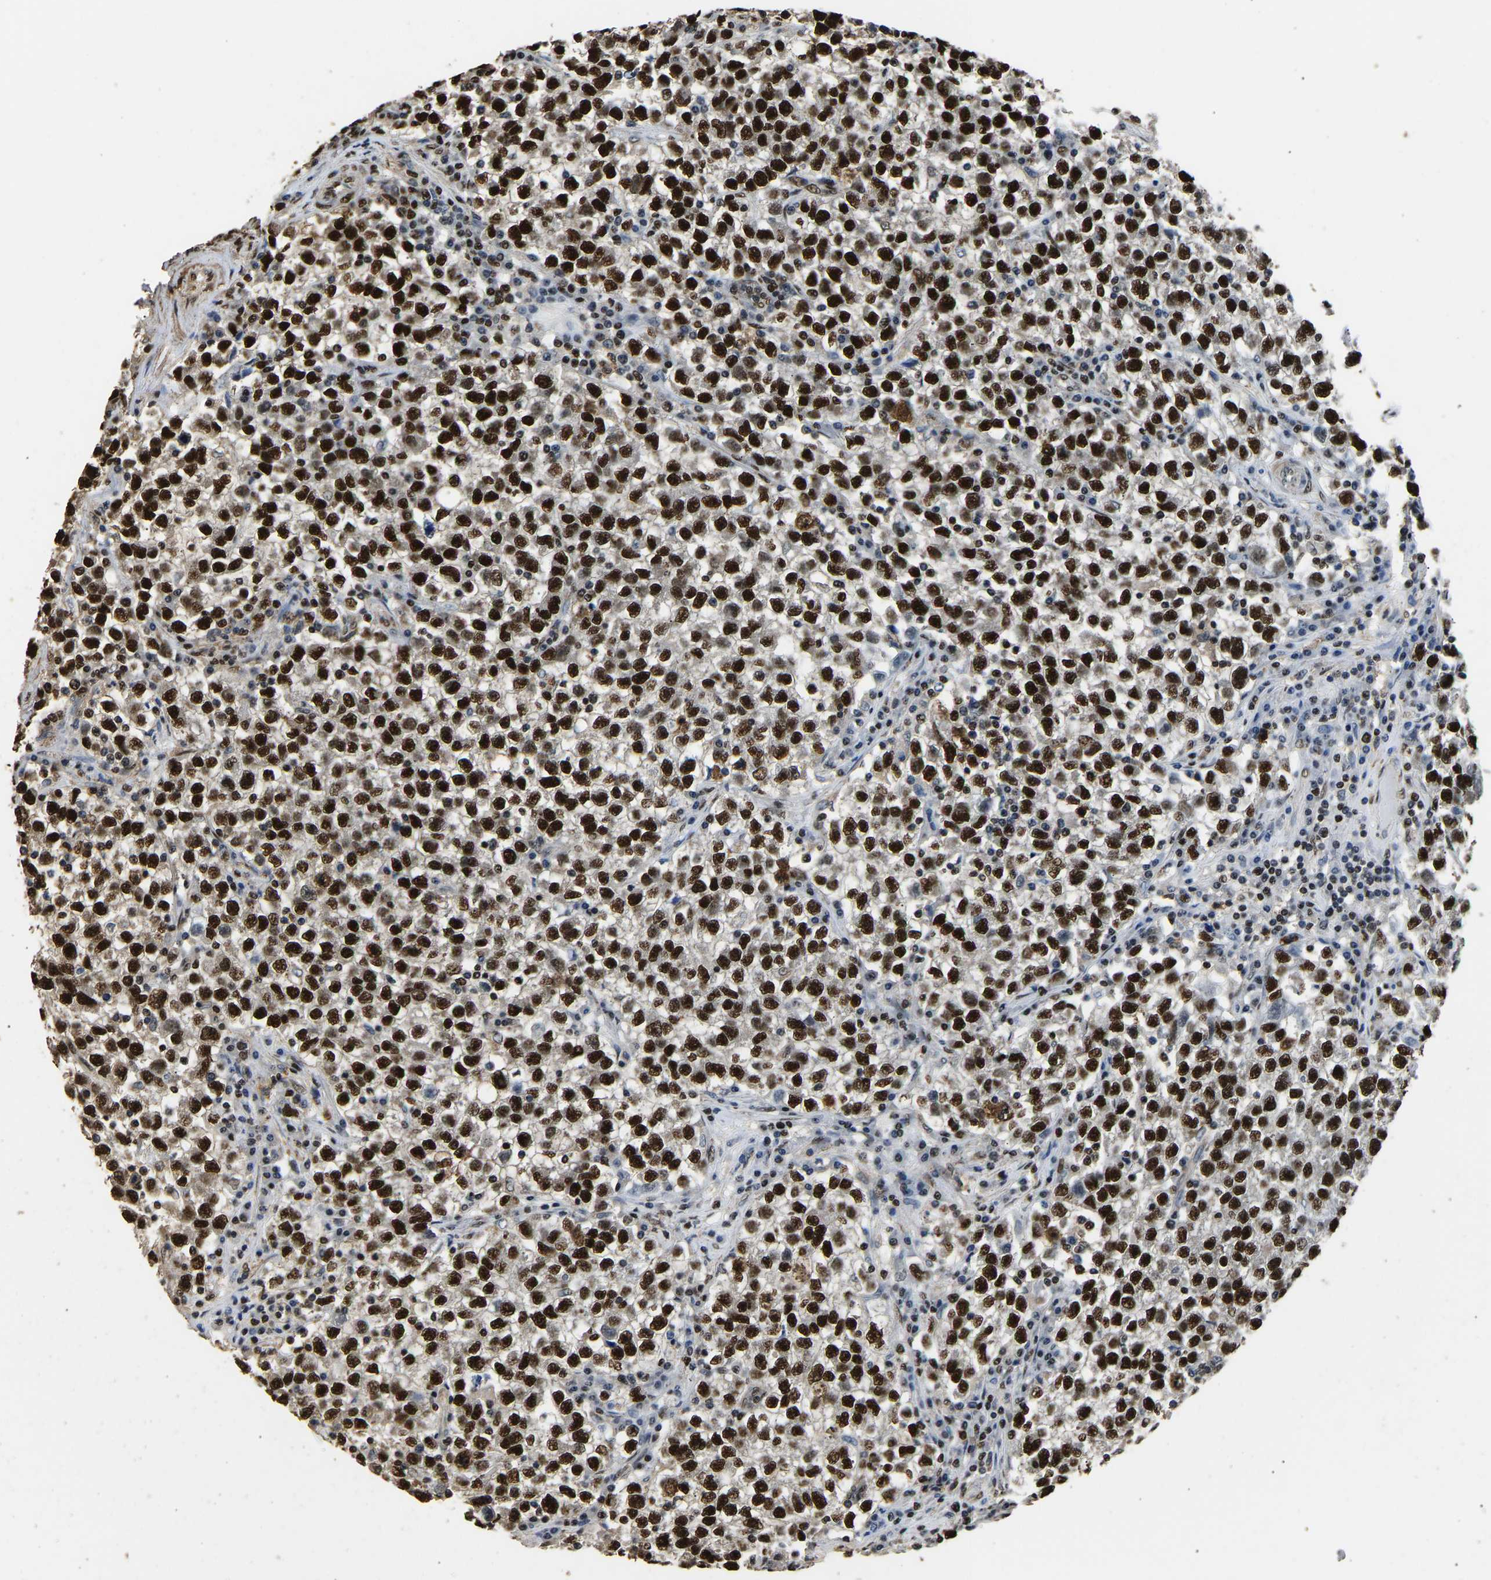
{"staining": {"intensity": "strong", "quantity": ">75%", "location": "nuclear"}, "tissue": "testis cancer", "cell_type": "Tumor cells", "image_type": "cancer", "snomed": [{"axis": "morphology", "description": "Seminoma, NOS"}, {"axis": "topography", "description": "Testis"}], "caption": "Testis seminoma tissue displays strong nuclear positivity in about >75% of tumor cells, visualized by immunohistochemistry.", "gene": "SAFB", "patient": {"sex": "male", "age": 22}}